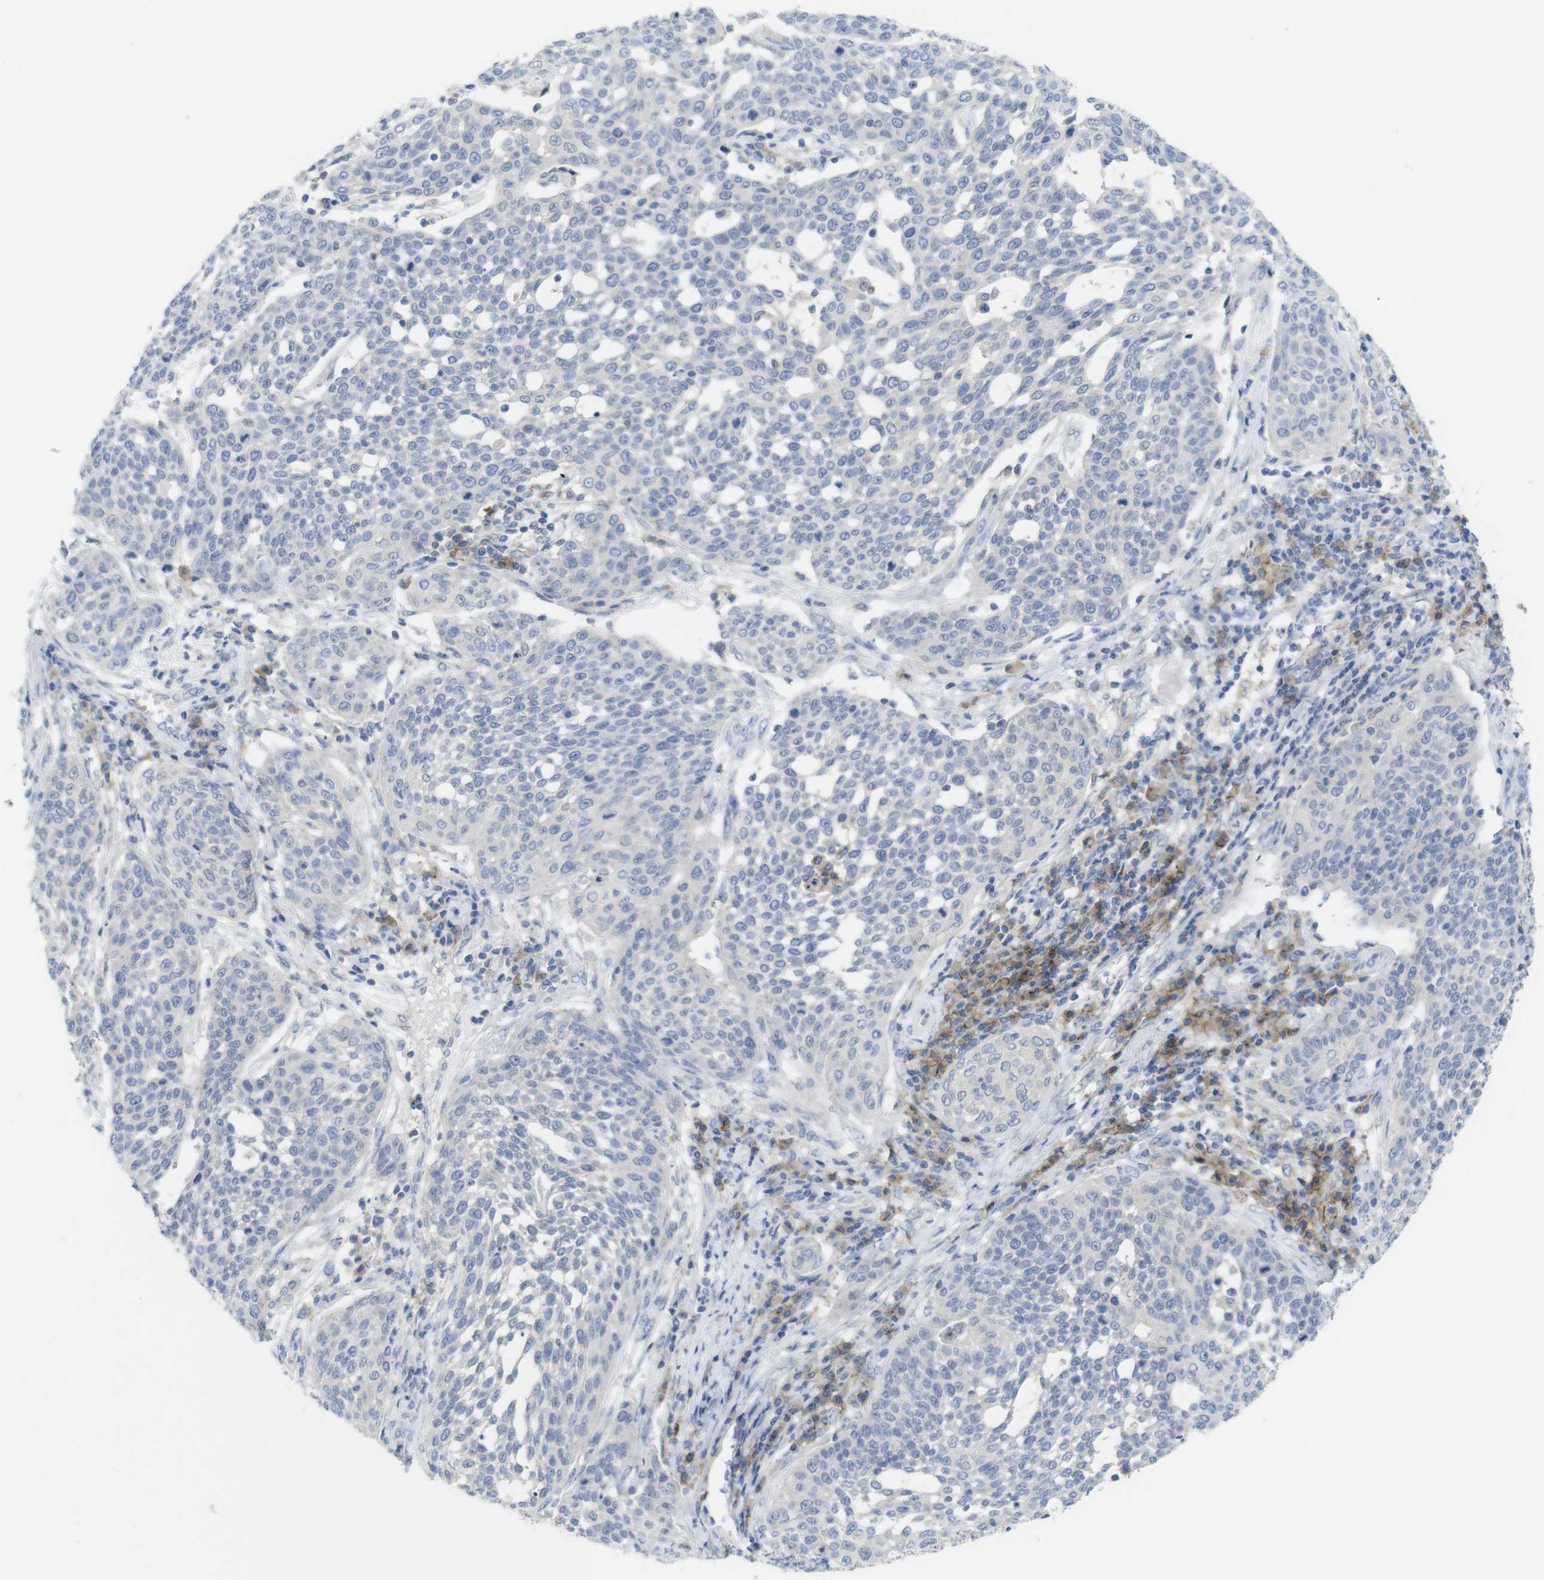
{"staining": {"intensity": "negative", "quantity": "none", "location": "none"}, "tissue": "cervical cancer", "cell_type": "Tumor cells", "image_type": "cancer", "snomed": [{"axis": "morphology", "description": "Squamous cell carcinoma, NOS"}, {"axis": "topography", "description": "Cervix"}], "caption": "High power microscopy histopathology image of an immunohistochemistry (IHC) image of cervical squamous cell carcinoma, revealing no significant expression in tumor cells. (Stains: DAB (3,3'-diaminobenzidine) IHC with hematoxylin counter stain, Microscopy: brightfield microscopy at high magnification).", "gene": "SLAMF7", "patient": {"sex": "female", "age": 34}}